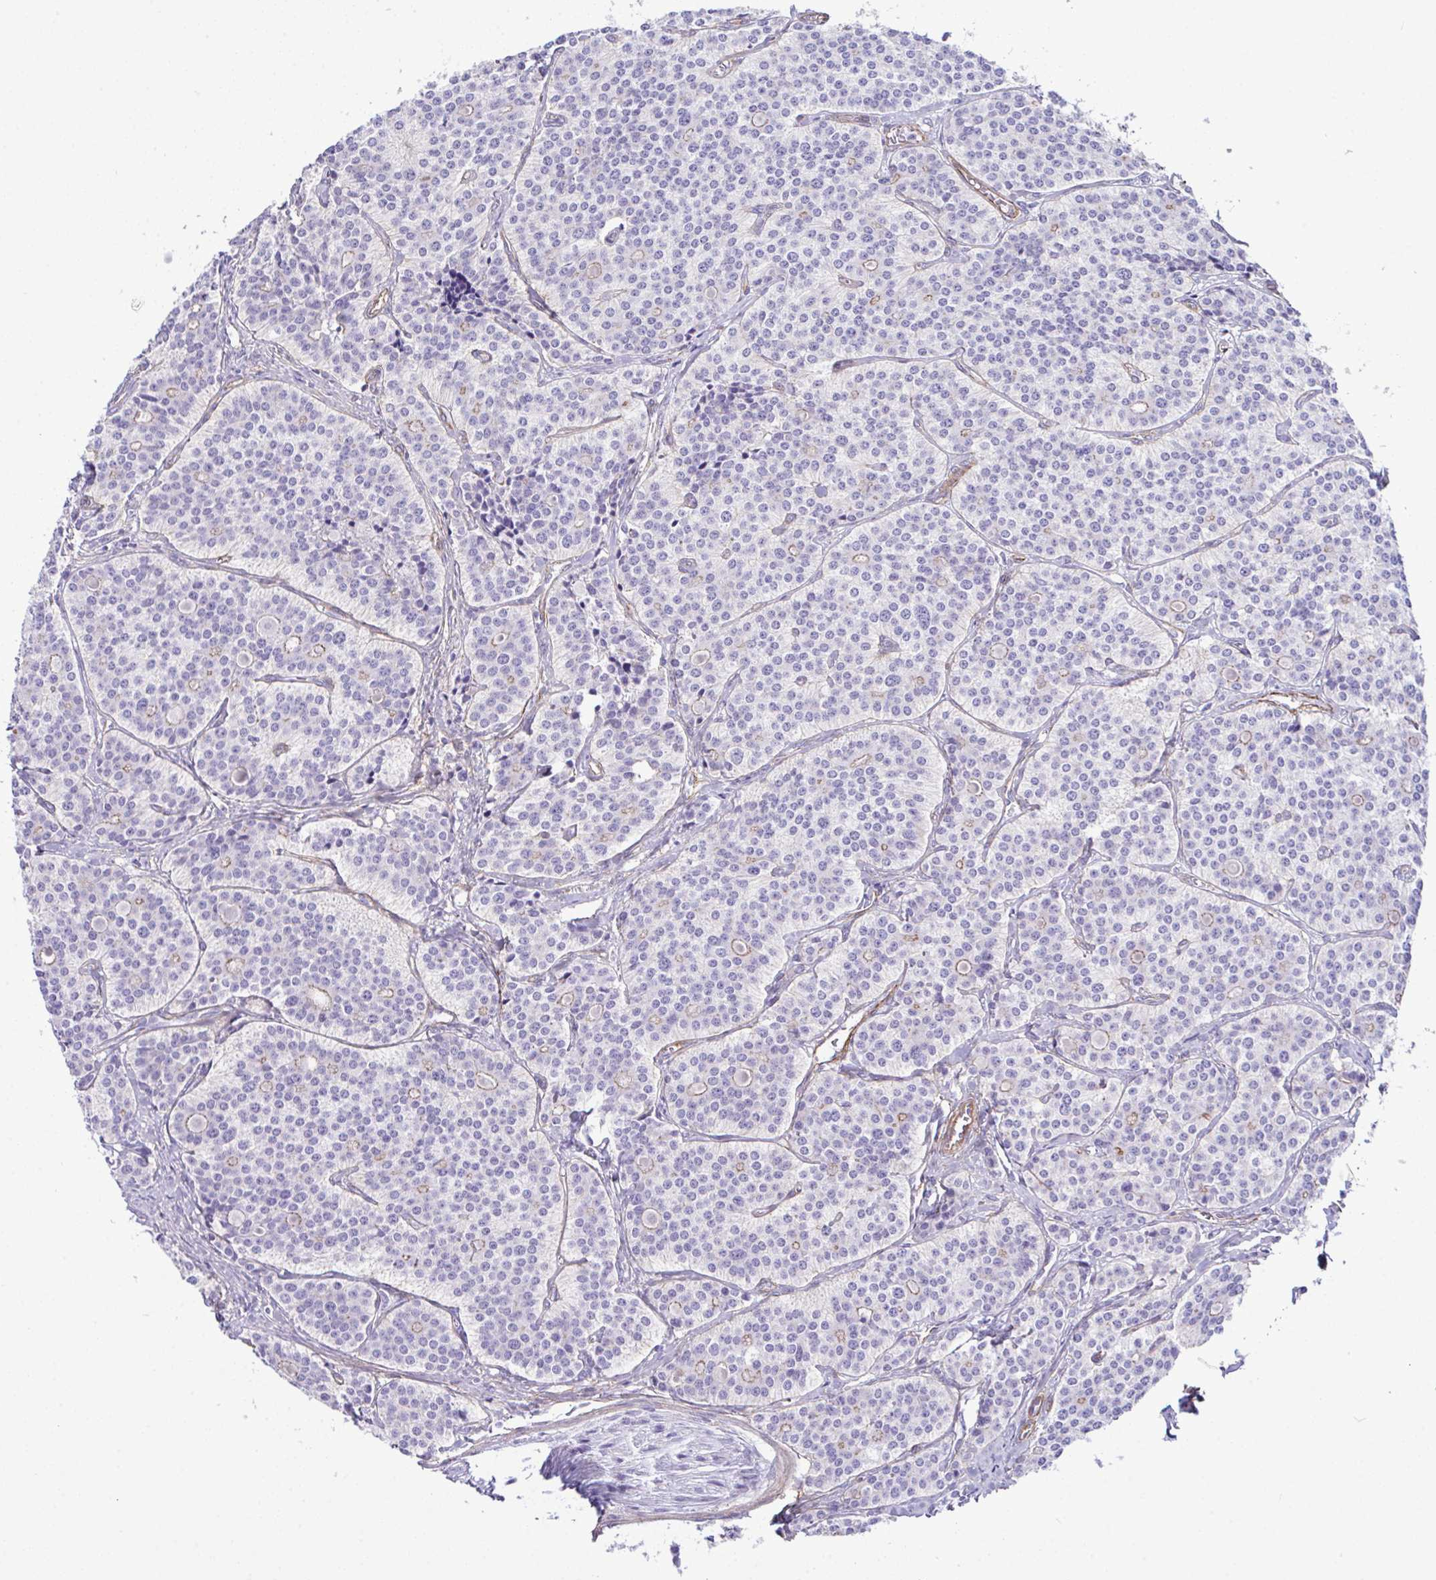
{"staining": {"intensity": "weak", "quantity": "<25%", "location": "cytoplasmic/membranous"}, "tissue": "carcinoid", "cell_type": "Tumor cells", "image_type": "cancer", "snomed": [{"axis": "morphology", "description": "Carcinoid, malignant, NOS"}, {"axis": "topography", "description": "Small intestine"}], "caption": "Photomicrograph shows no protein expression in tumor cells of carcinoid (malignant) tissue. (DAB IHC with hematoxylin counter stain).", "gene": "SYNPO2L", "patient": {"sex": "male", "age": 63}}